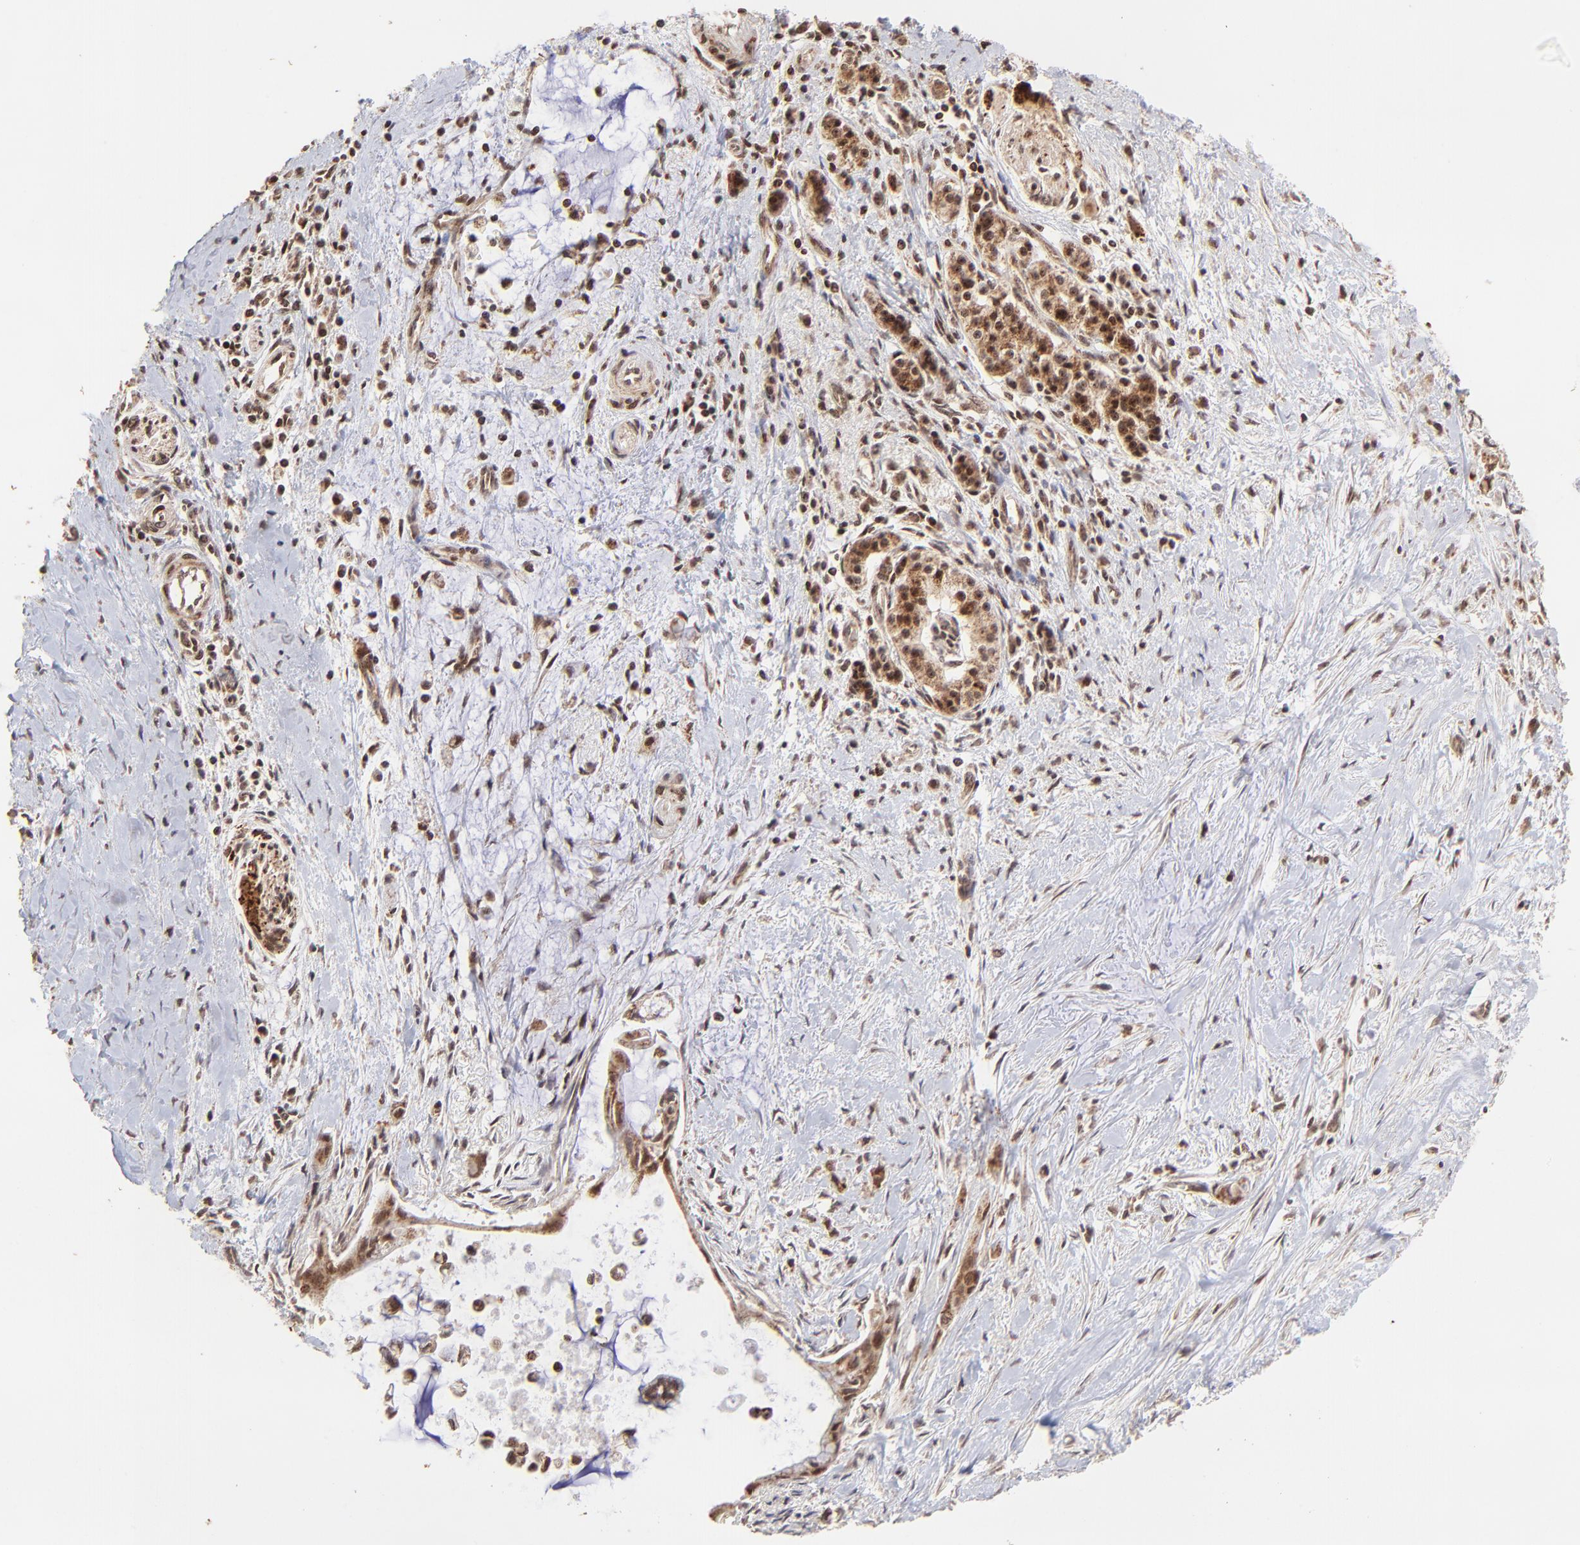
{"staining": {"intensity": "moderate", "quantity": ">75%", "location": "cytoplasmic/membranous"}, "tissue": "pancreatic cancer", "cell_type": "Tumor cells", "image_type": "cancer", "snomed": [{"axis": "morphology", "description": "Adenocarcinoma, NOS"}, {"axis": "topography", "description": "Pancreas"}], "caption": "This histopathology image shows adenocarcinoma (pancreatic) stained with IHC to label a protein in brown. The cytoplasmic/membranous of tumor cells show moderate positivity for the protein. Nuclei are counter-stained blue.", "gene": "MED15", "patient": {"sex": "male", "age": 59}}